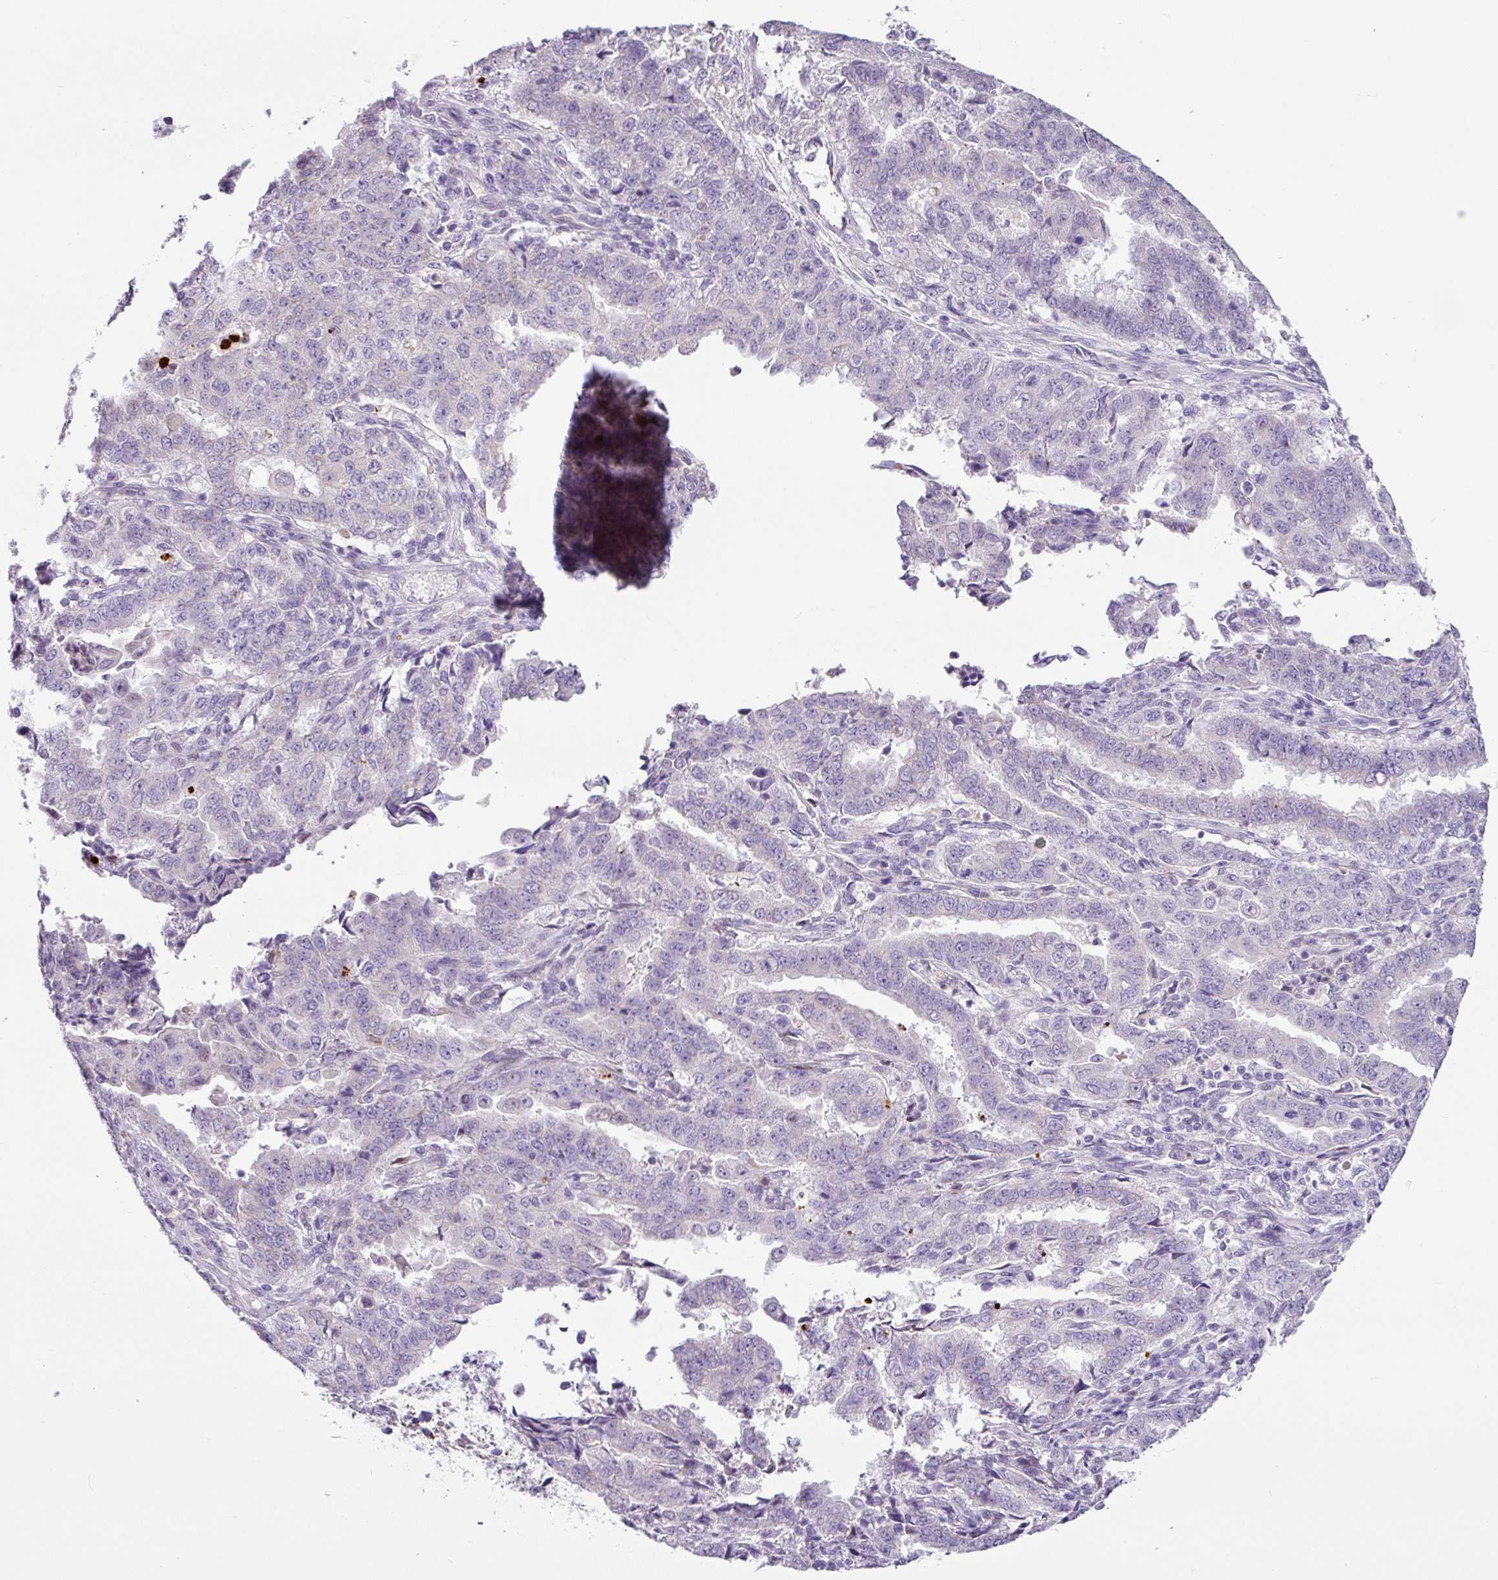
{"staining": {"intensity": "negative", "quantity": "none", "location": "none"}, "tissue": "endometrial cancer", "cell_type": "Tumor cells", "image_type": "cancer", "snomed": [{"axis": "morphology", "description": "Adenocarcinoma, NOS"}, {"axis": "topography", "description": "Endometrium"}], "caption": "Photomicrograph shows no significant protein expression in tumor cells of endometrial cancer.", "gene": "HMCN2", "patient": {"sex": "female", "age": 50}}